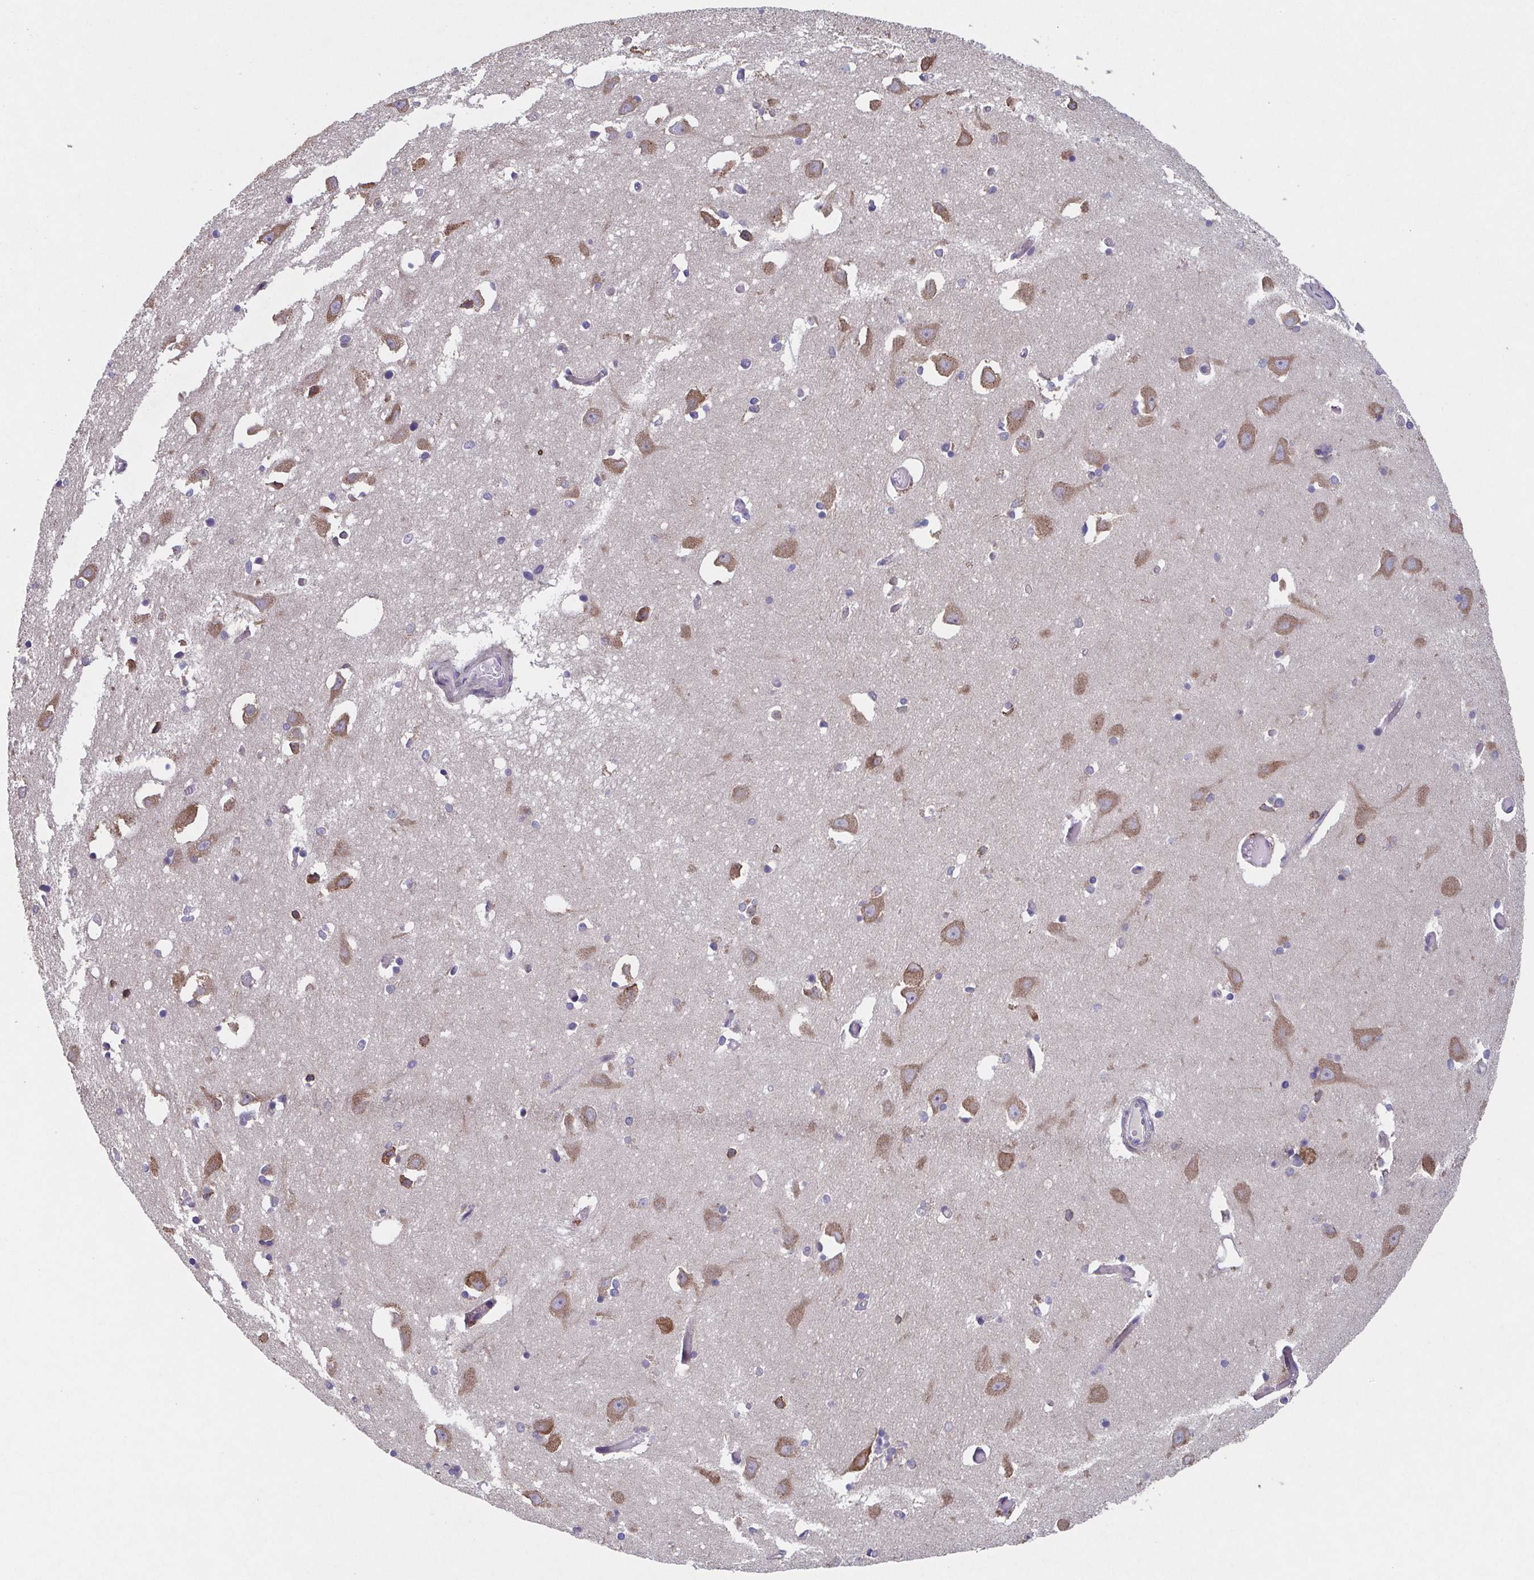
{"staining": {"intensity": "negative", "quantity": "none", "location": "none"}, "tissue": "caudate", "cell_type": "Glial cells", "image_type": "normal", "snomed": [{"axis": "morphology", "description": "Normal tissue, NOS"}, {"axis": "topography", "description": "Lateral ventricle wall"}, {"axis": "topography", "description": "Hippocampus"}], "caption": "A high-resolution micrograph shows immunohistochemistry (IHC) staining of benign caudate, which demonstrates no significant positivity in glial cells.", "gene": "COPB1", "patient": {"sex": "female", "age": 63}}